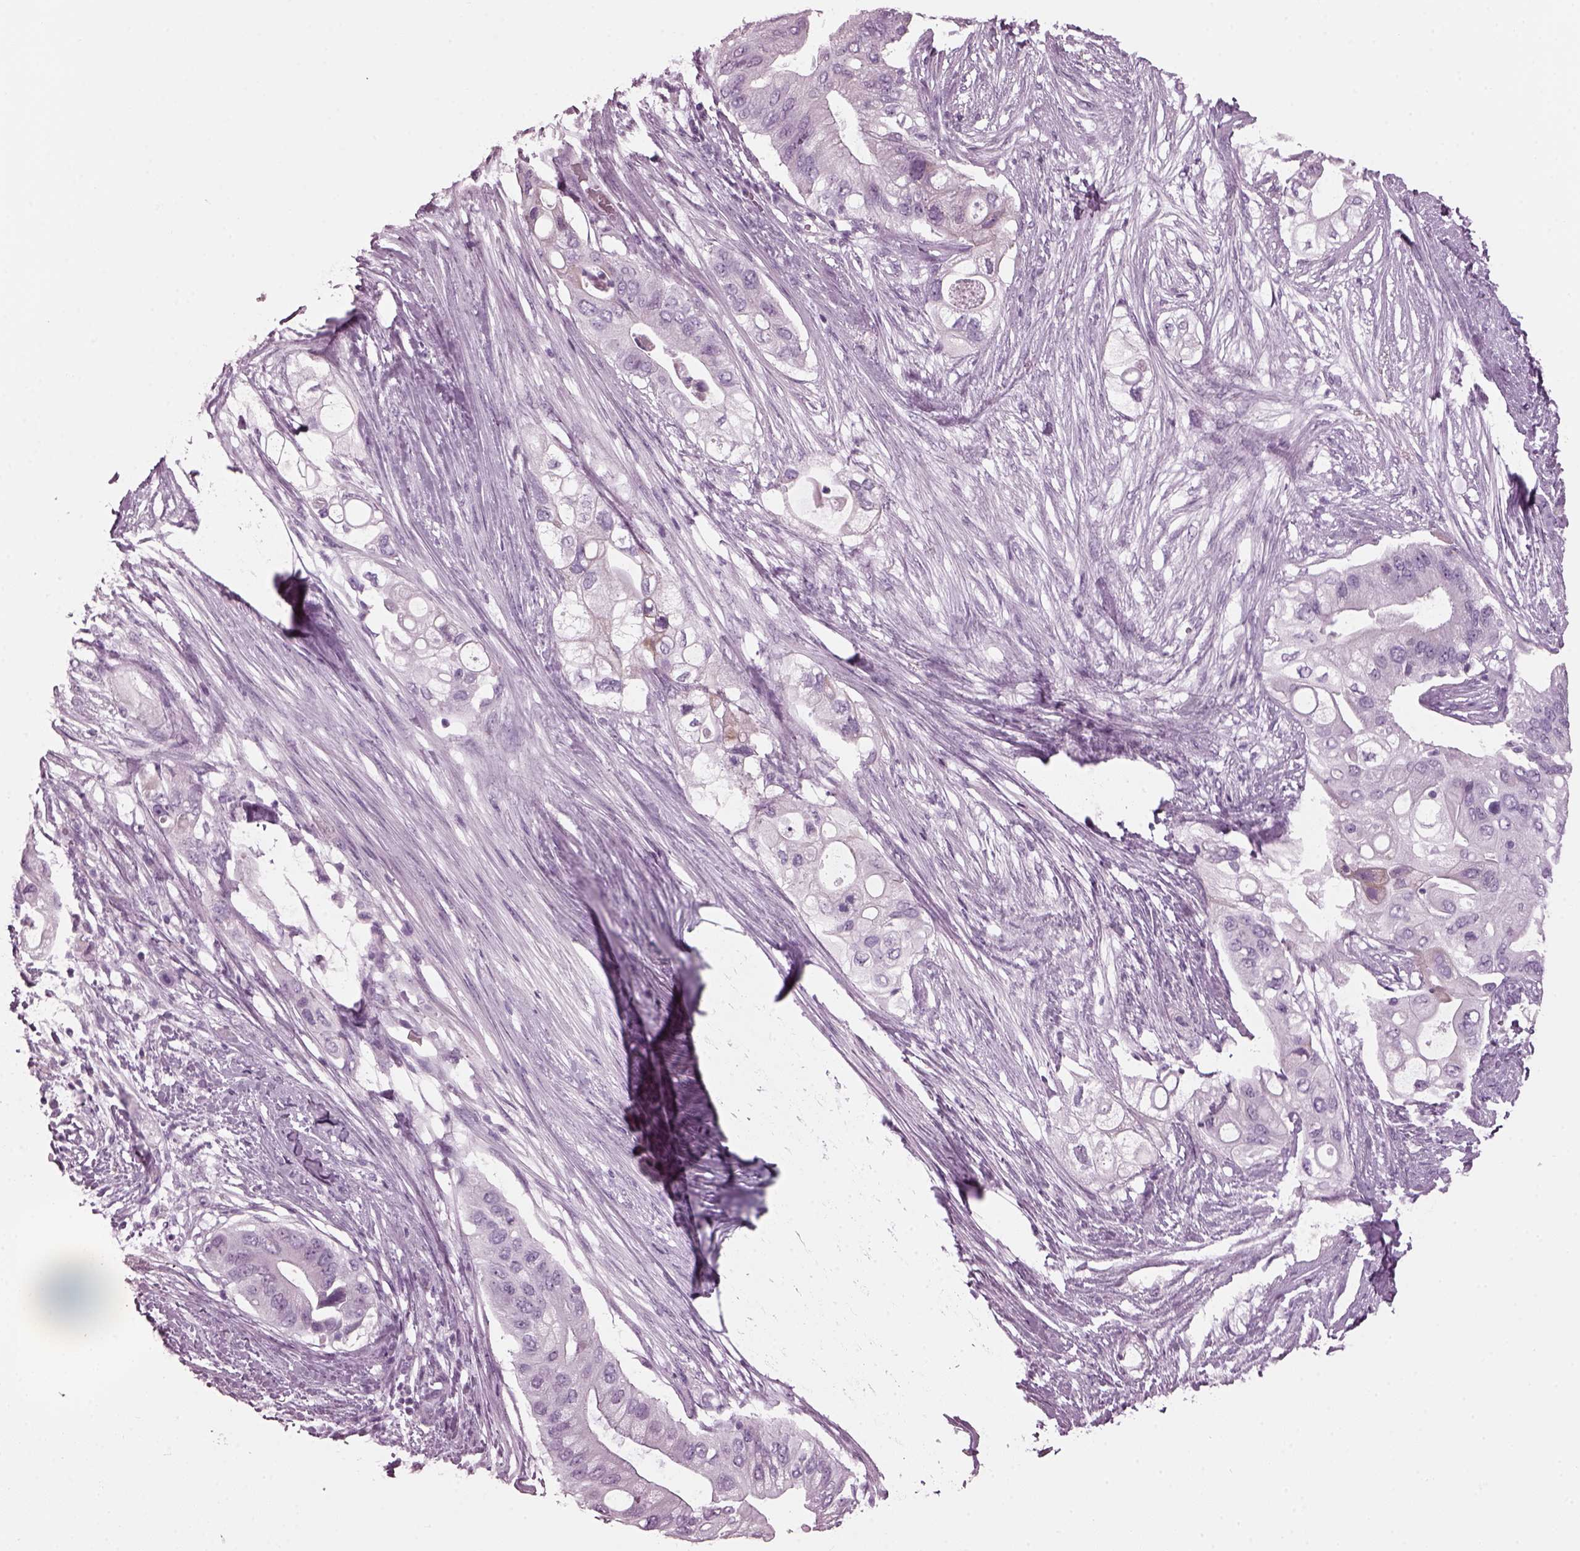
{"staining": {"intensity": "negative", "quantity": "none", "location": "none"}, "tissue": "pancreatic cancer", "cell_type": "Tumor cells", "image_type": "cancer", "snomed": [{"axis": "morphology", "description": "Adenocarcinoma, NOS"}, {"axis": "topography", "description": "Pancreas"}], "caption": "A high-resolution histopathology image shows IHC staining of pancreatic cancer (adenocarcinoma), which reveals no significant positivity in tumor cells.", "gene": "DPYSL5", "patient": {"sex": "female", "age": 72}}